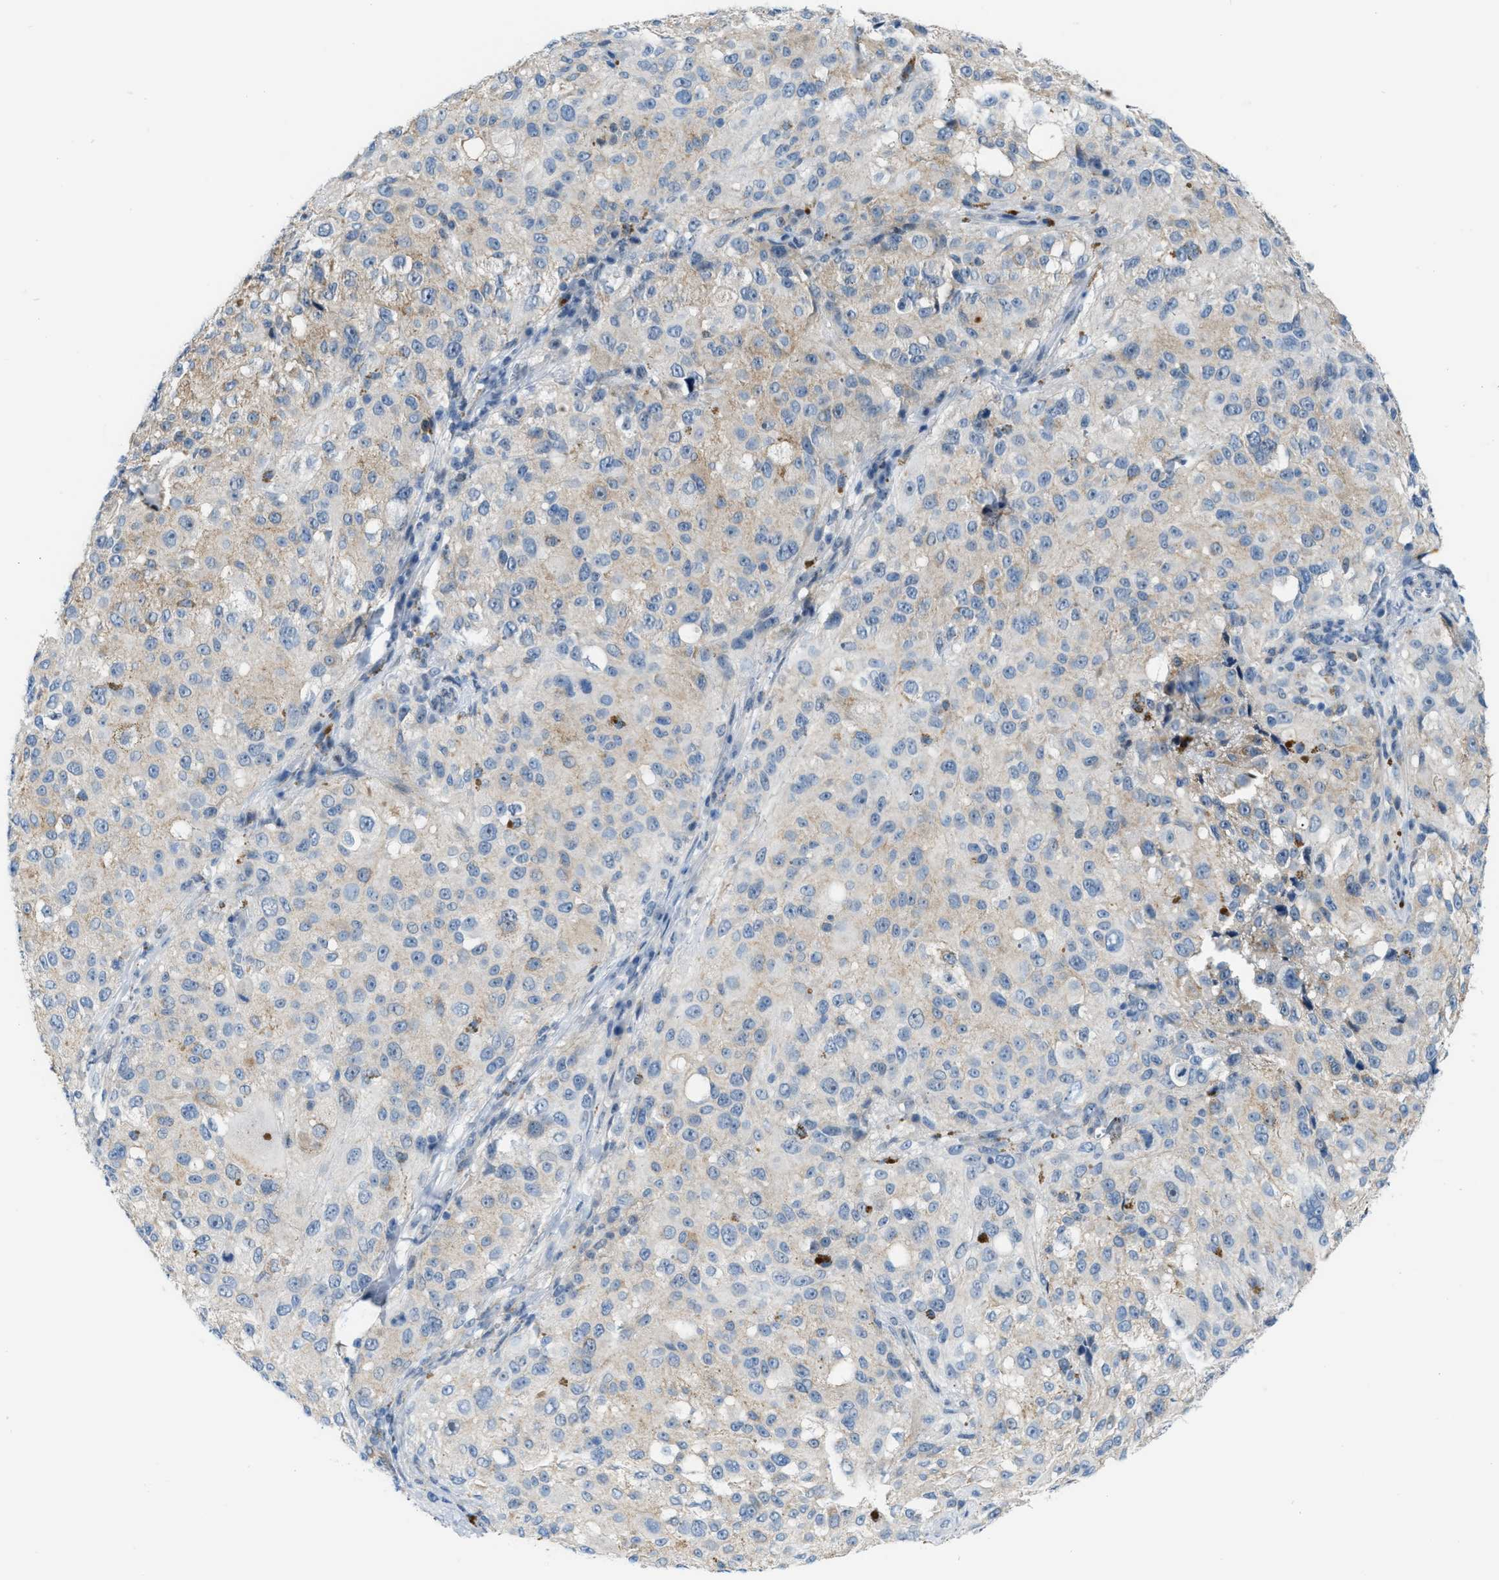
{"staining": {"intensity": "weak", "quantity": "25%-75%", "location": "cytoplasmic/membranous"}, "tissue": "melanoma", "cell_type": "Tumor cells", "image_type": "cancer", "snomed": [{"axis": "morphology", "description": "Necrosis, NOS"}, {"axis": "morphology", "description": "Malignant melanoma, NOS"}, {"axis": "topography", "description": "Skin"}], "caption": "DAB (3,3'-diaminobenzidine) immunohistochemical staining of human malignant melanoma demonstrates weak cytoplasmic/membranous protein expression in about 25%-75% of tumor cells.", "gene": "PHRF1", "patient": {"sex": "female", "age": 87}}